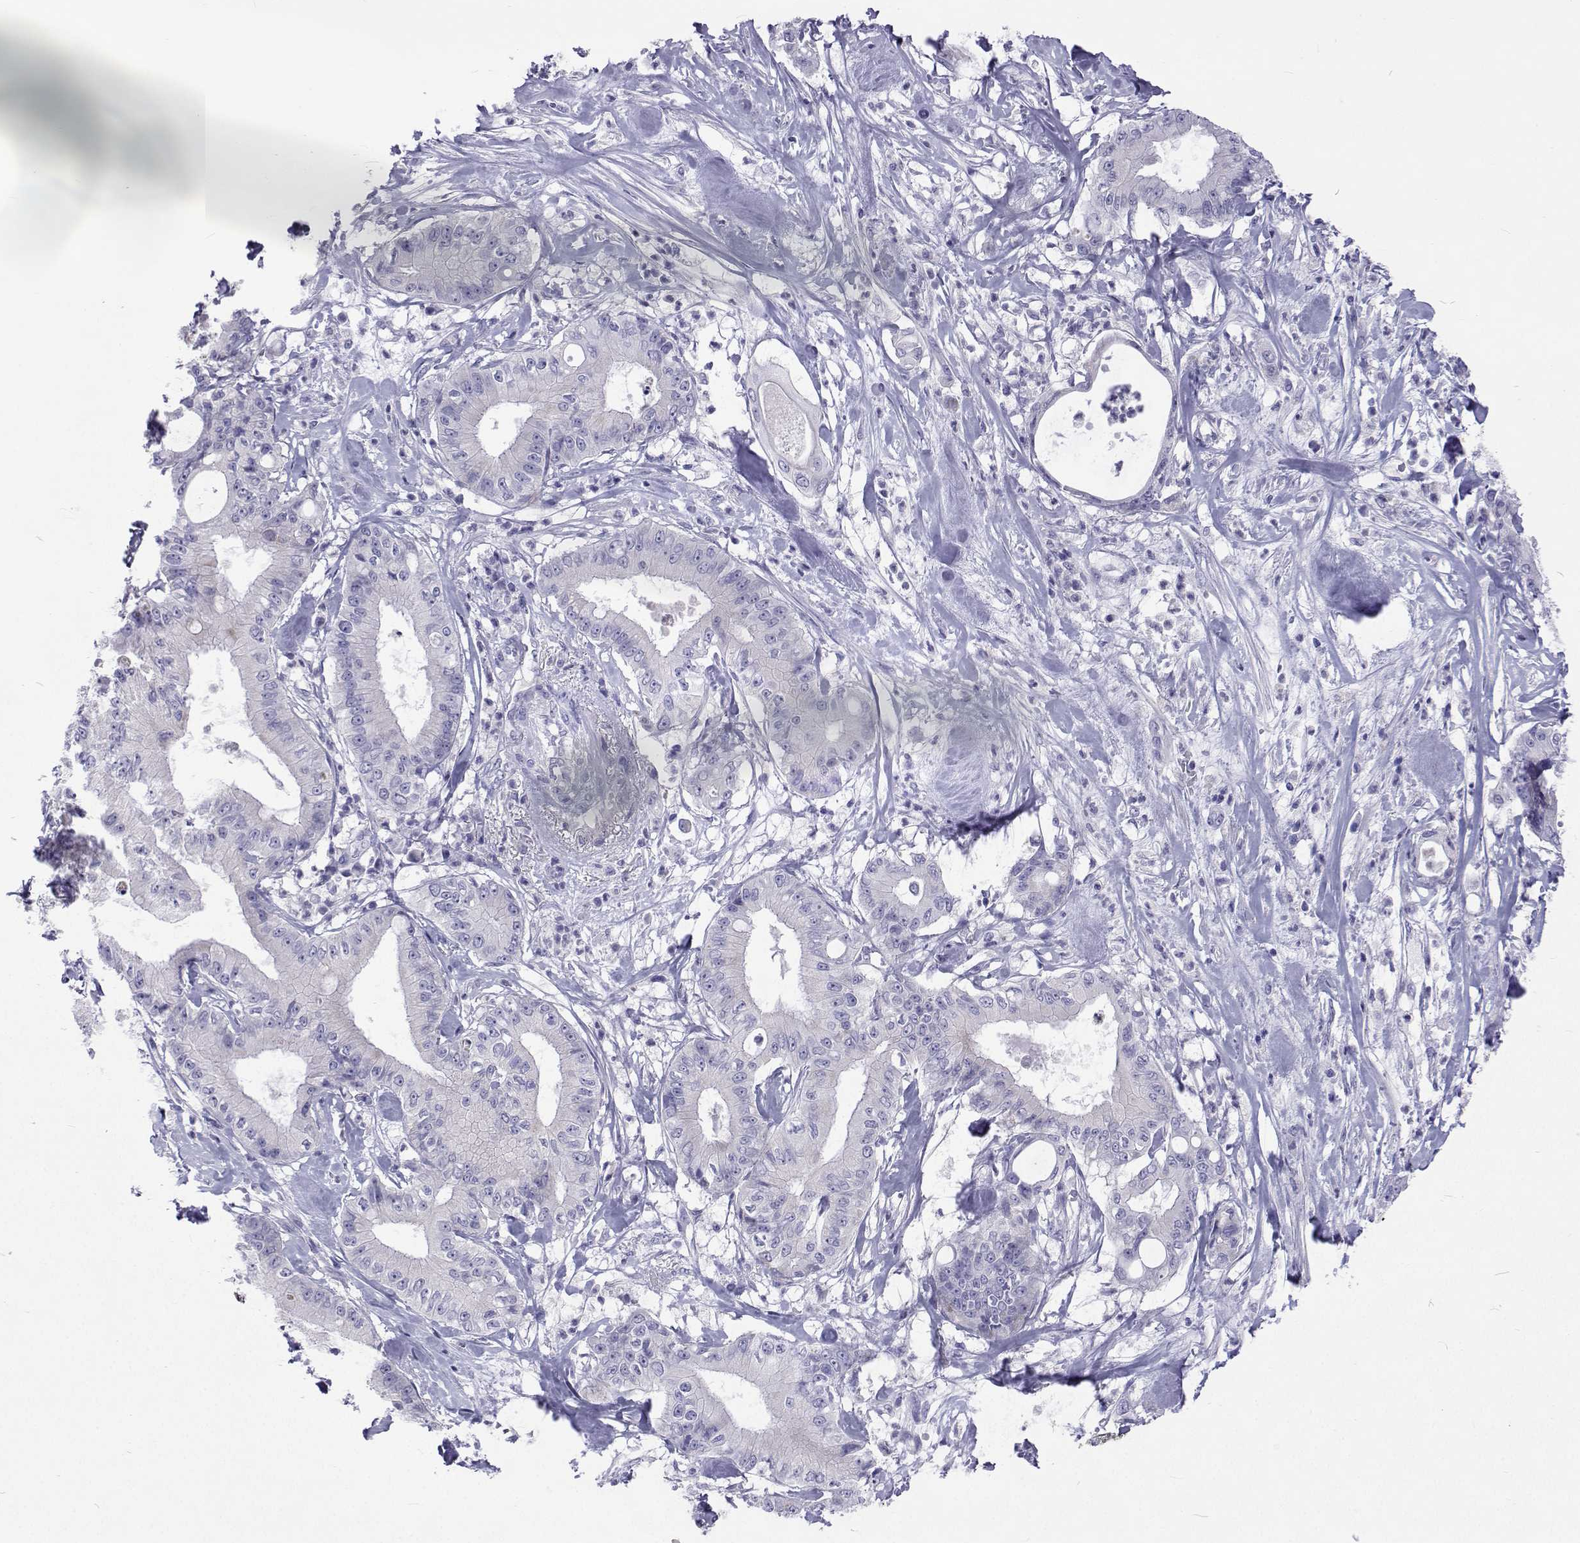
{"staining": {"intensity": "negative", "quantity": "none", "location": "none"}, "tissue": "pancreatic cancer", "cell_type": "Tumor cells", "image_type": "cancer", "snomed": [{"axis": "morphology", "description": "Adenocarcinoma, NOS"}, {"axis": "topography", "description": "Pancreas"}], "caption": "Immunohistochemical staining of human pancreatic cancer displays no significant expression in tumor cells. (DAB immunohistochemistry (IHC) with hematoxylin counter stain).", "gene": "UMODL1", "patient": {"sex": "male", "age": 71}}